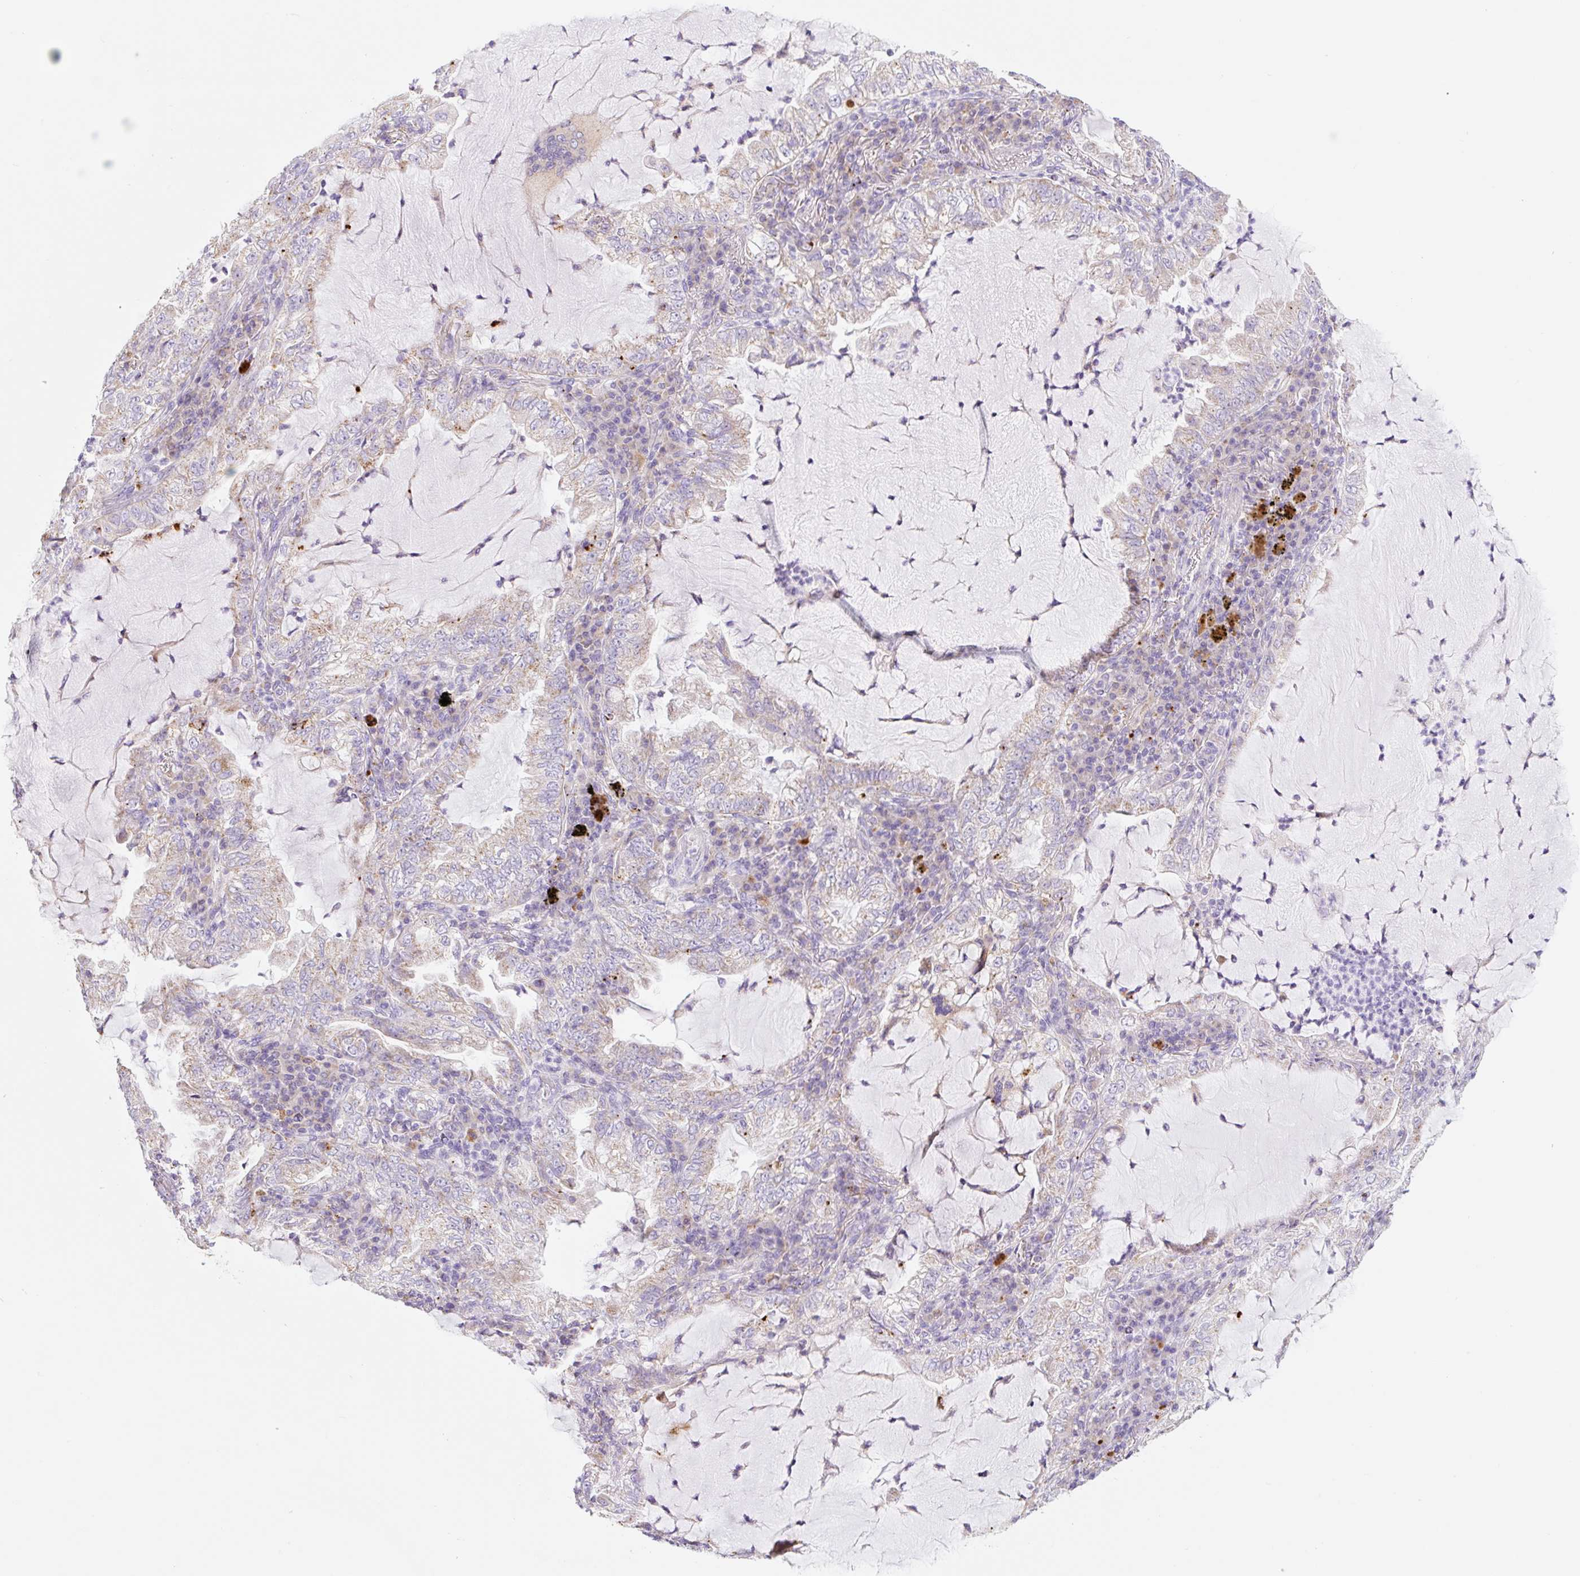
{"staining": {"intensity": "weak", "quantity": "<25%", "location": "cytoplasmic/membranous"}, "tissue": "lung cancer", "cell_type": "Tumor cells", "image_type": "cancer", "snomed": [{"axis": "morphology", "description": "Adenocarcinoma, NOS"}, {"axis": "topography", "description": "Lung"}], "caption": "Immunohistochemistry photomicrograph of human lung cancer stained for a protein (brown), which reveals no staining in tumor cells.", "gene": "CLEC3A", "patient": {"sex": "female", "age": 73}}